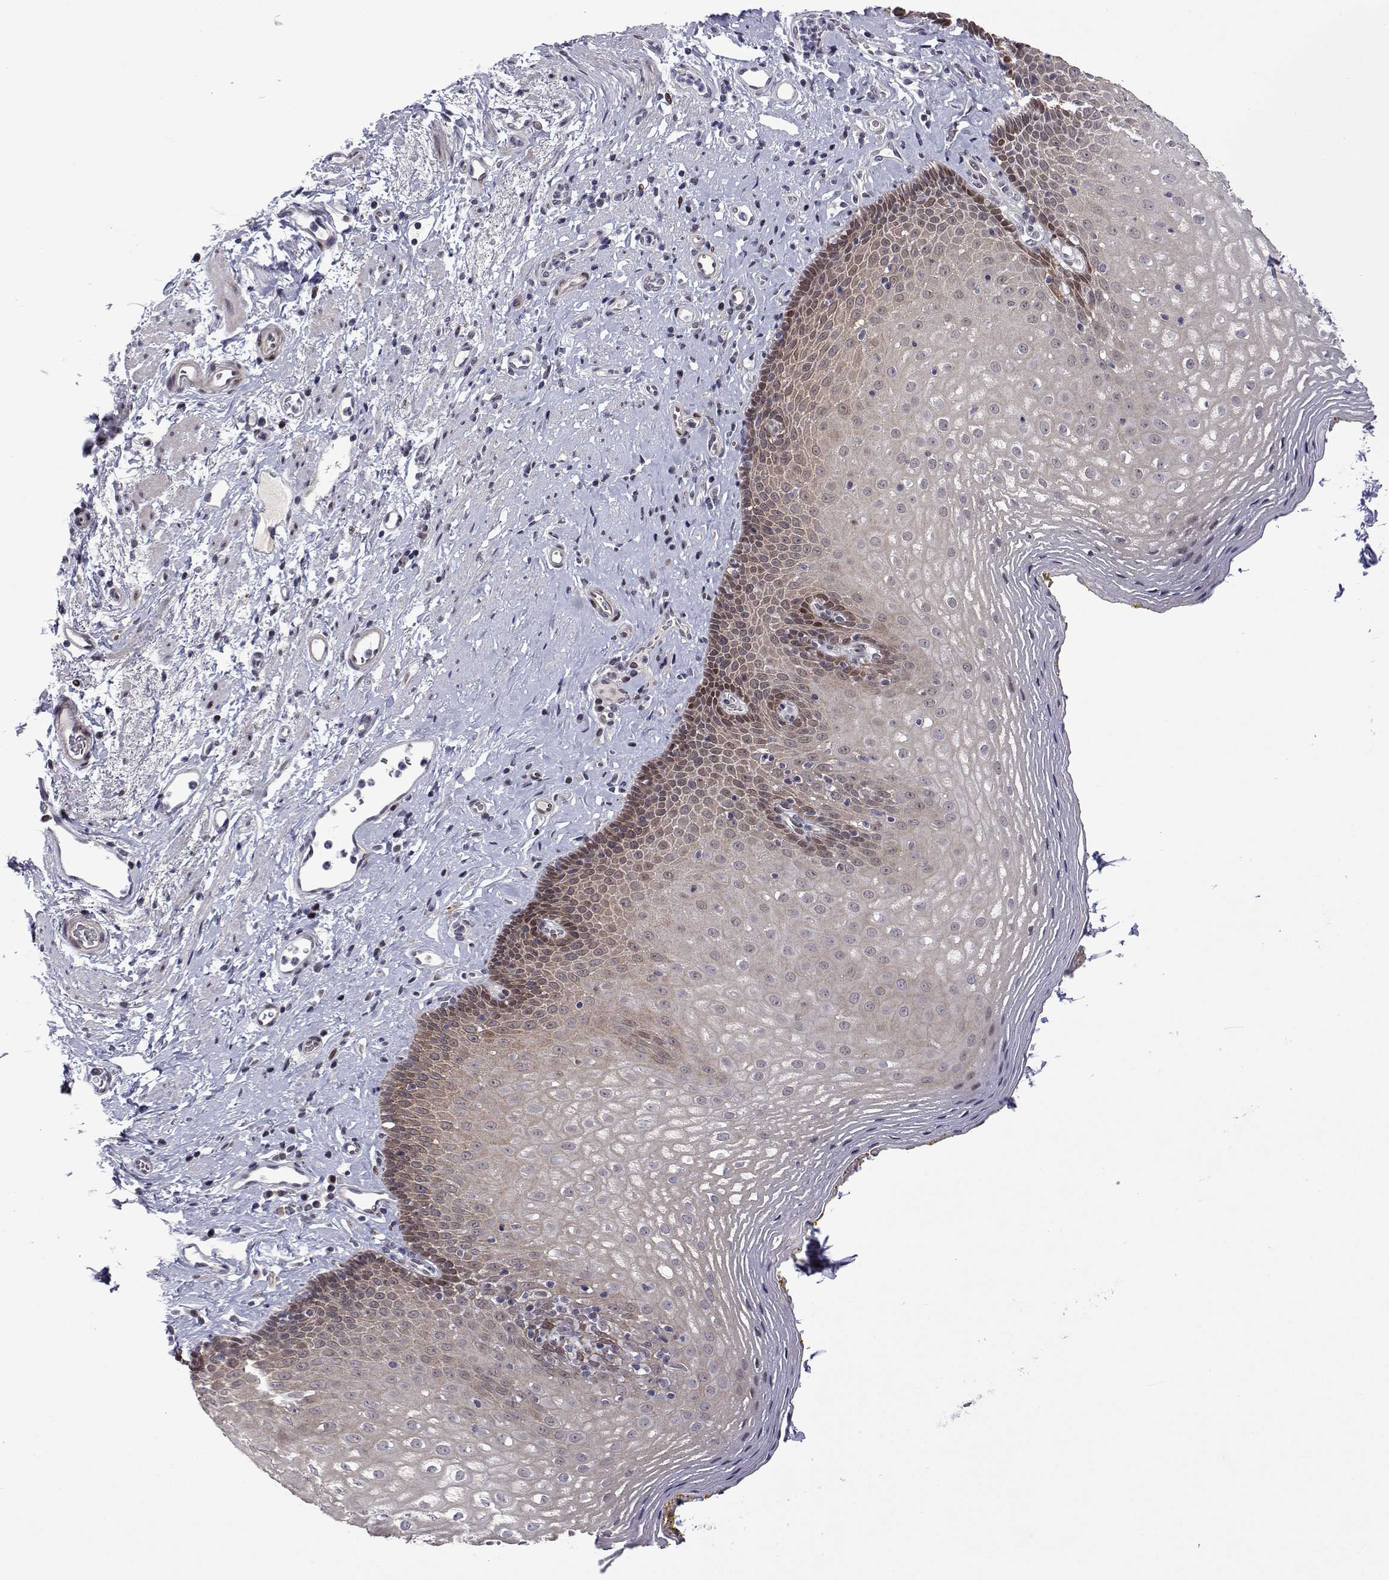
{"staining": {"intensity": "weak", "quantity": "25%-75%", "location": "cytoplasmic/membranous,nuclear"}, "tissue": "esophagus", "cell_type": "Squamous epithelial cells", "image_type": "normal", "snomed": [{"axis": "morphology", "description": "Normal tissue, NOS"}, {"axis": "topography", "description": "Esophagus"}], "caption": "Immunohistochemical staining of benign esophagus shows weak cytoplasmic/membranous,nuclear protein positivity in approximately 25%-75% of squamous epithelial cells.", "gene": "EFCAB3", "patient": {"sex": "female", "age": 68}}